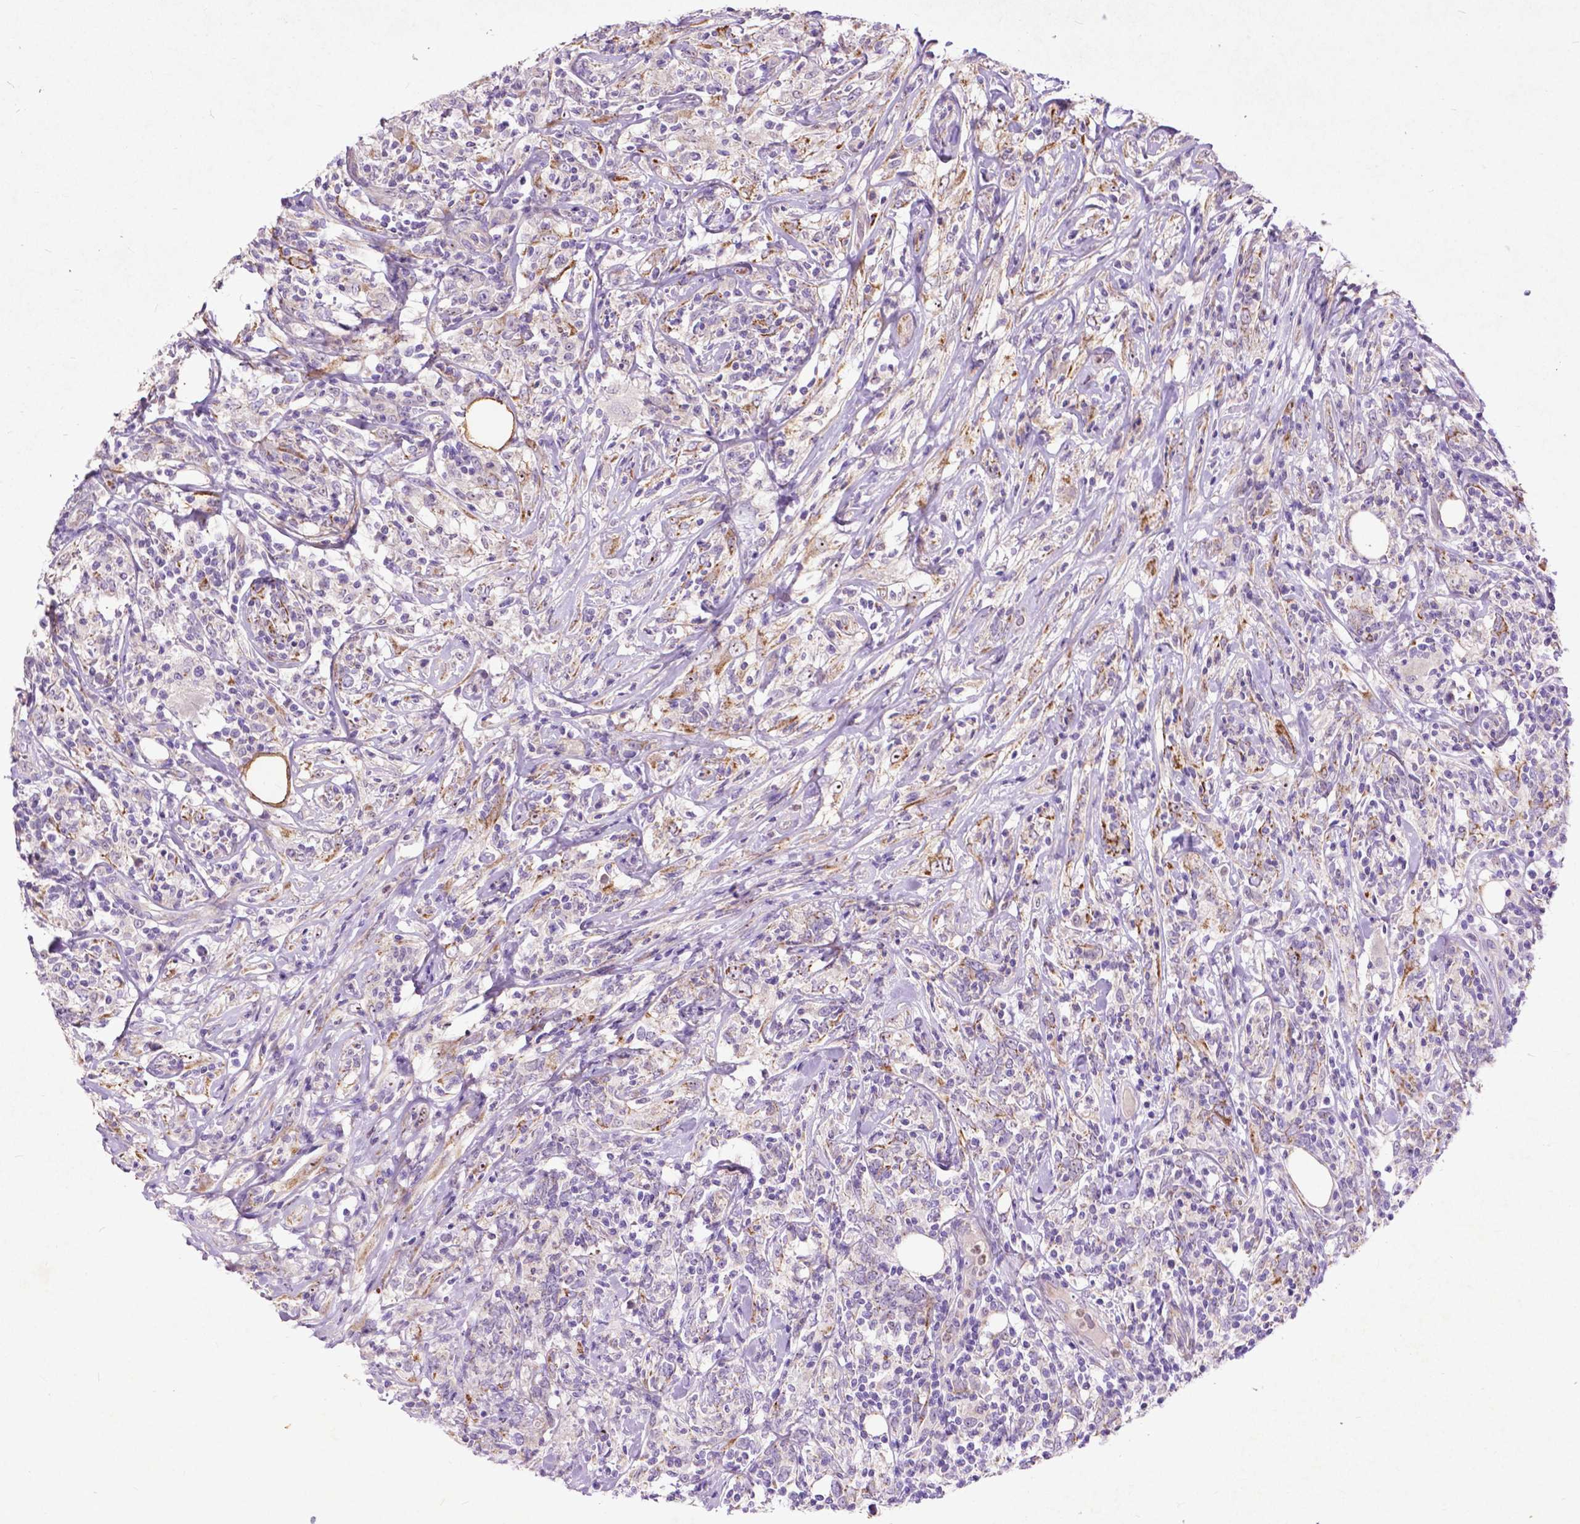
{"staining": {"intensity": "moderate", "quantity": "<25%", "location": "cytoplasmic/membranous"}, "tissue": "lymphoma", "cell_type": "Tumor cells", "image_type": "cancer", "snomed": [{"axis": "morphology", "description": "Malignant lymphoma, non-Hodgkin's type, High grade"}, {"axis": "topography", "description": "Lymph node"}], "caption": "Lymphoma tissue exhibits moderate cytoplasmic/membranous staining in approximately <25% of tumor cells, visualized by immunohistochemistry.", "gene": "THEGL", "patient": {"sex": "female", "age": 84}}